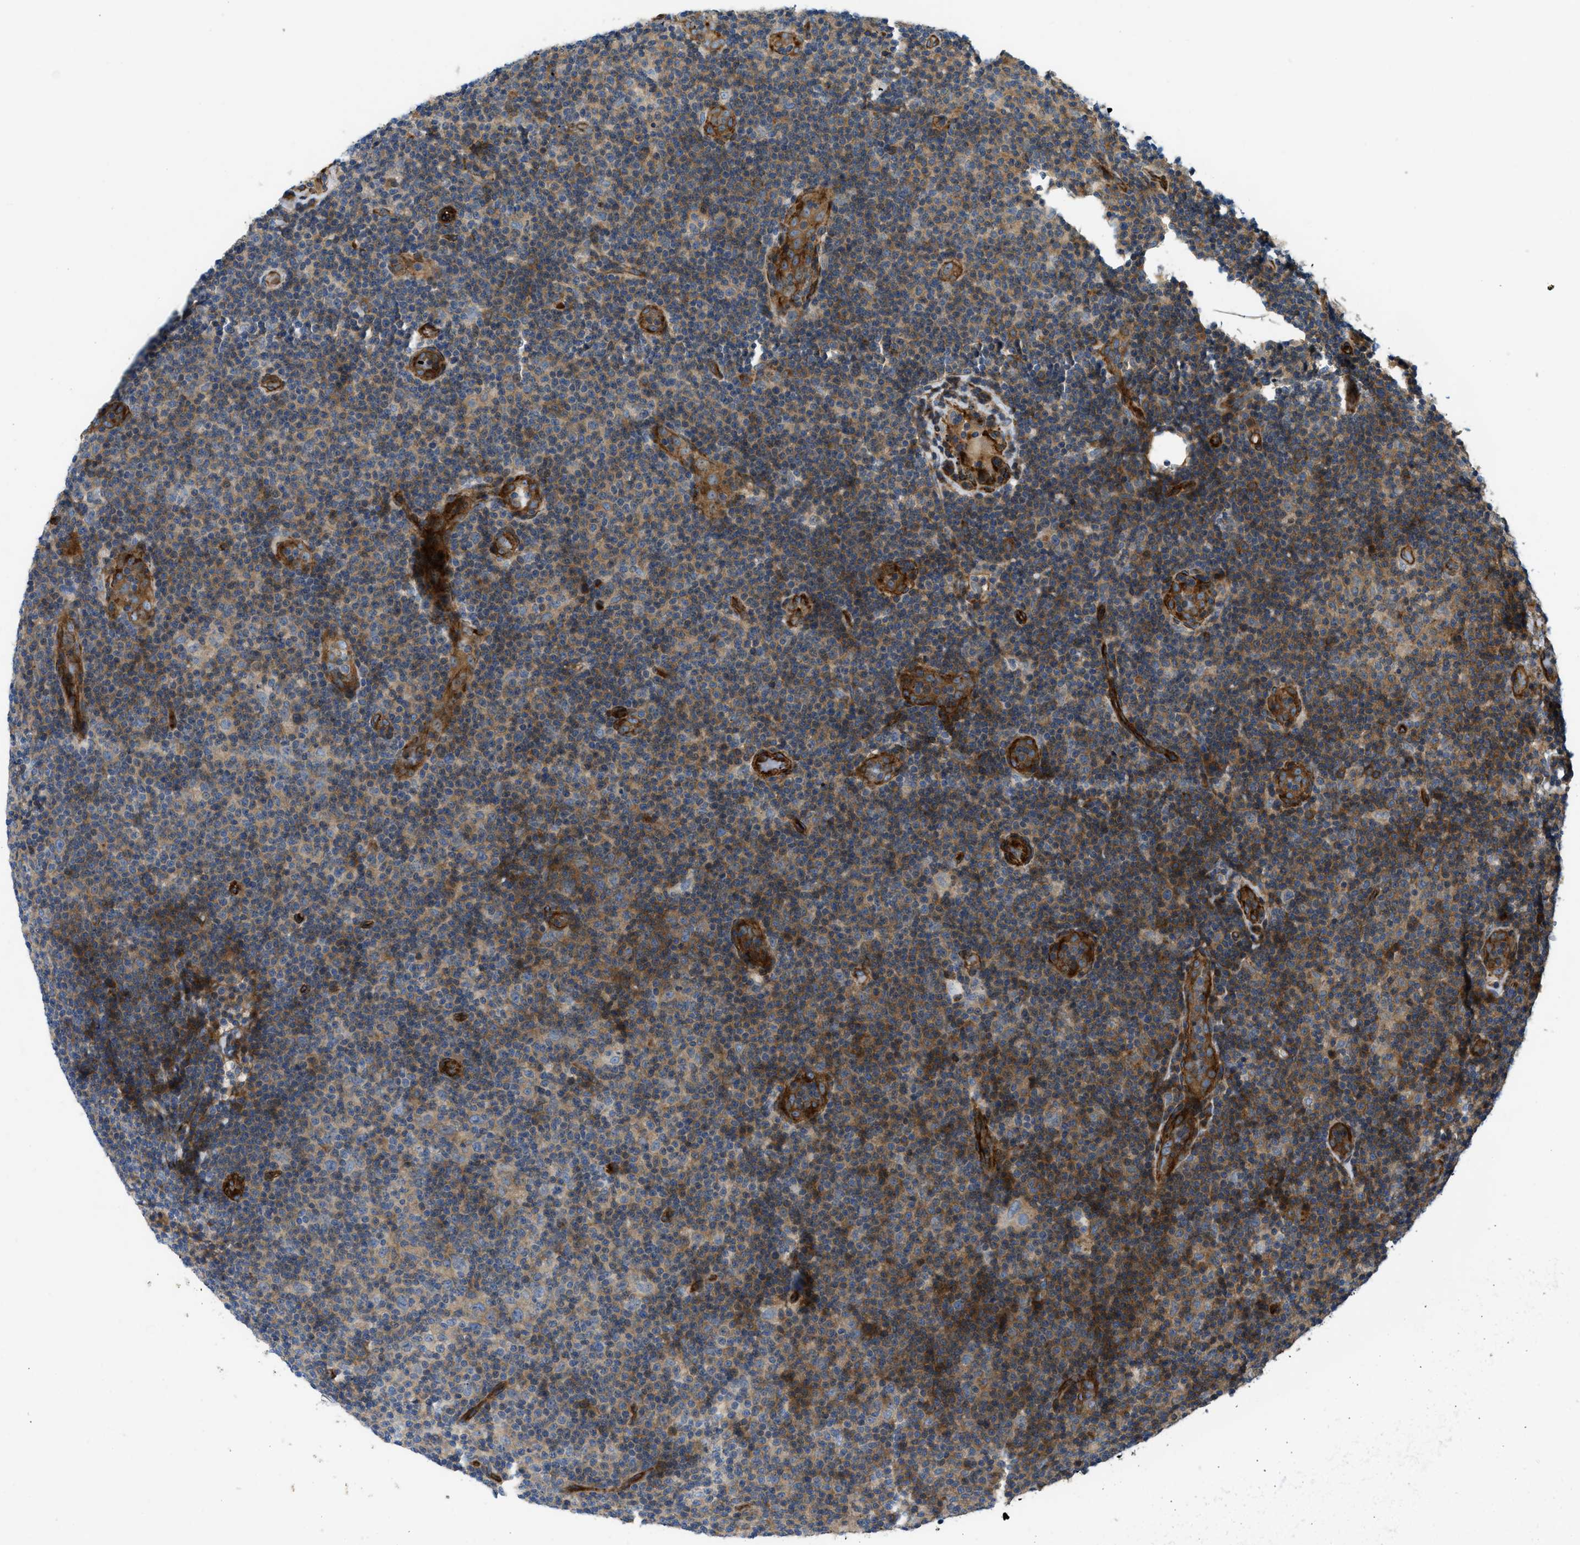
{"staining": {"intensity": "moderate", "quantity": ">75%", "location": "cytoplasmic/membranous"}, "tissue": "lymphoma", "cell_type": "Tumor cells", "image_type": "cancer", "snomed": [{"axis": "morphology", "description": "Malignant lymphoma, non-Hodgkin's type, Low grade"}, {"axis": "topography", "description": "Lymph node"}], "caption": "The micrograph exhibits immunohistochemical staining of low-grade malignant lymphoma, non-Hodgkin's type. There is moderate cytoplasmic/membranous expression is appreciated in about >75% of tumor cells.", "gene": "NYNRIN", "patient": {"sex": "male", "age": 66}}